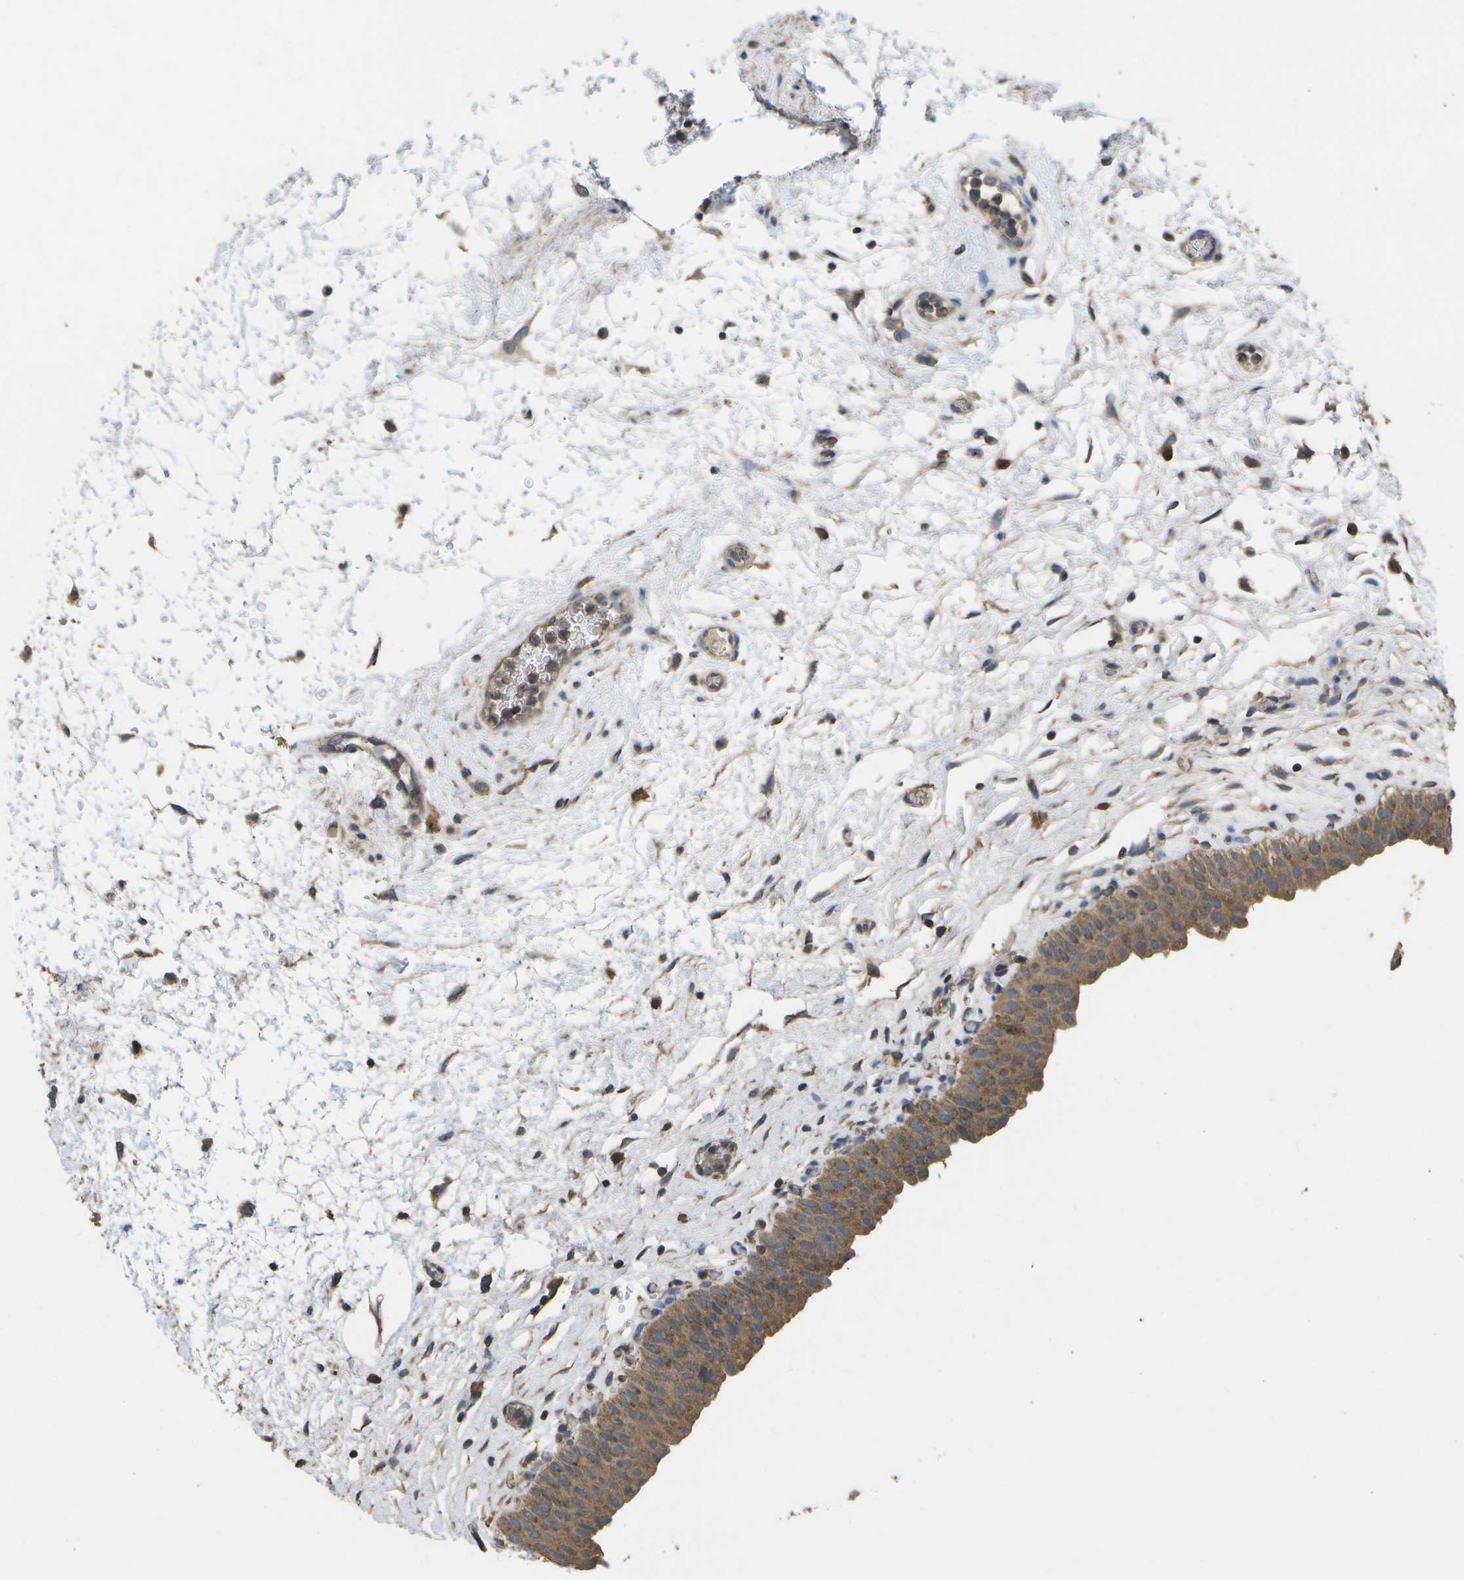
{"staining": {"intensity": "moderate", "quantity": ">75%", "location": "cytoplasmic/membranous"}, "tissue": "urinary bladder", "cell_type": "Urothelial cells", "image_type": "normal", "snomed": [{"axis": "morphology", "description": "Normal tissue, NOS"}, {"axis": "topography", "description": "Urinary bladder"}], "caption": "Brown immunohistochemical staining in unremarkable human urinary bladder exhibits moderate cytoplasmic/membranous positivity in about >75% of urothelial cells.", "gene": "SACS", "patient": {"sex": "male", "age": 46}}